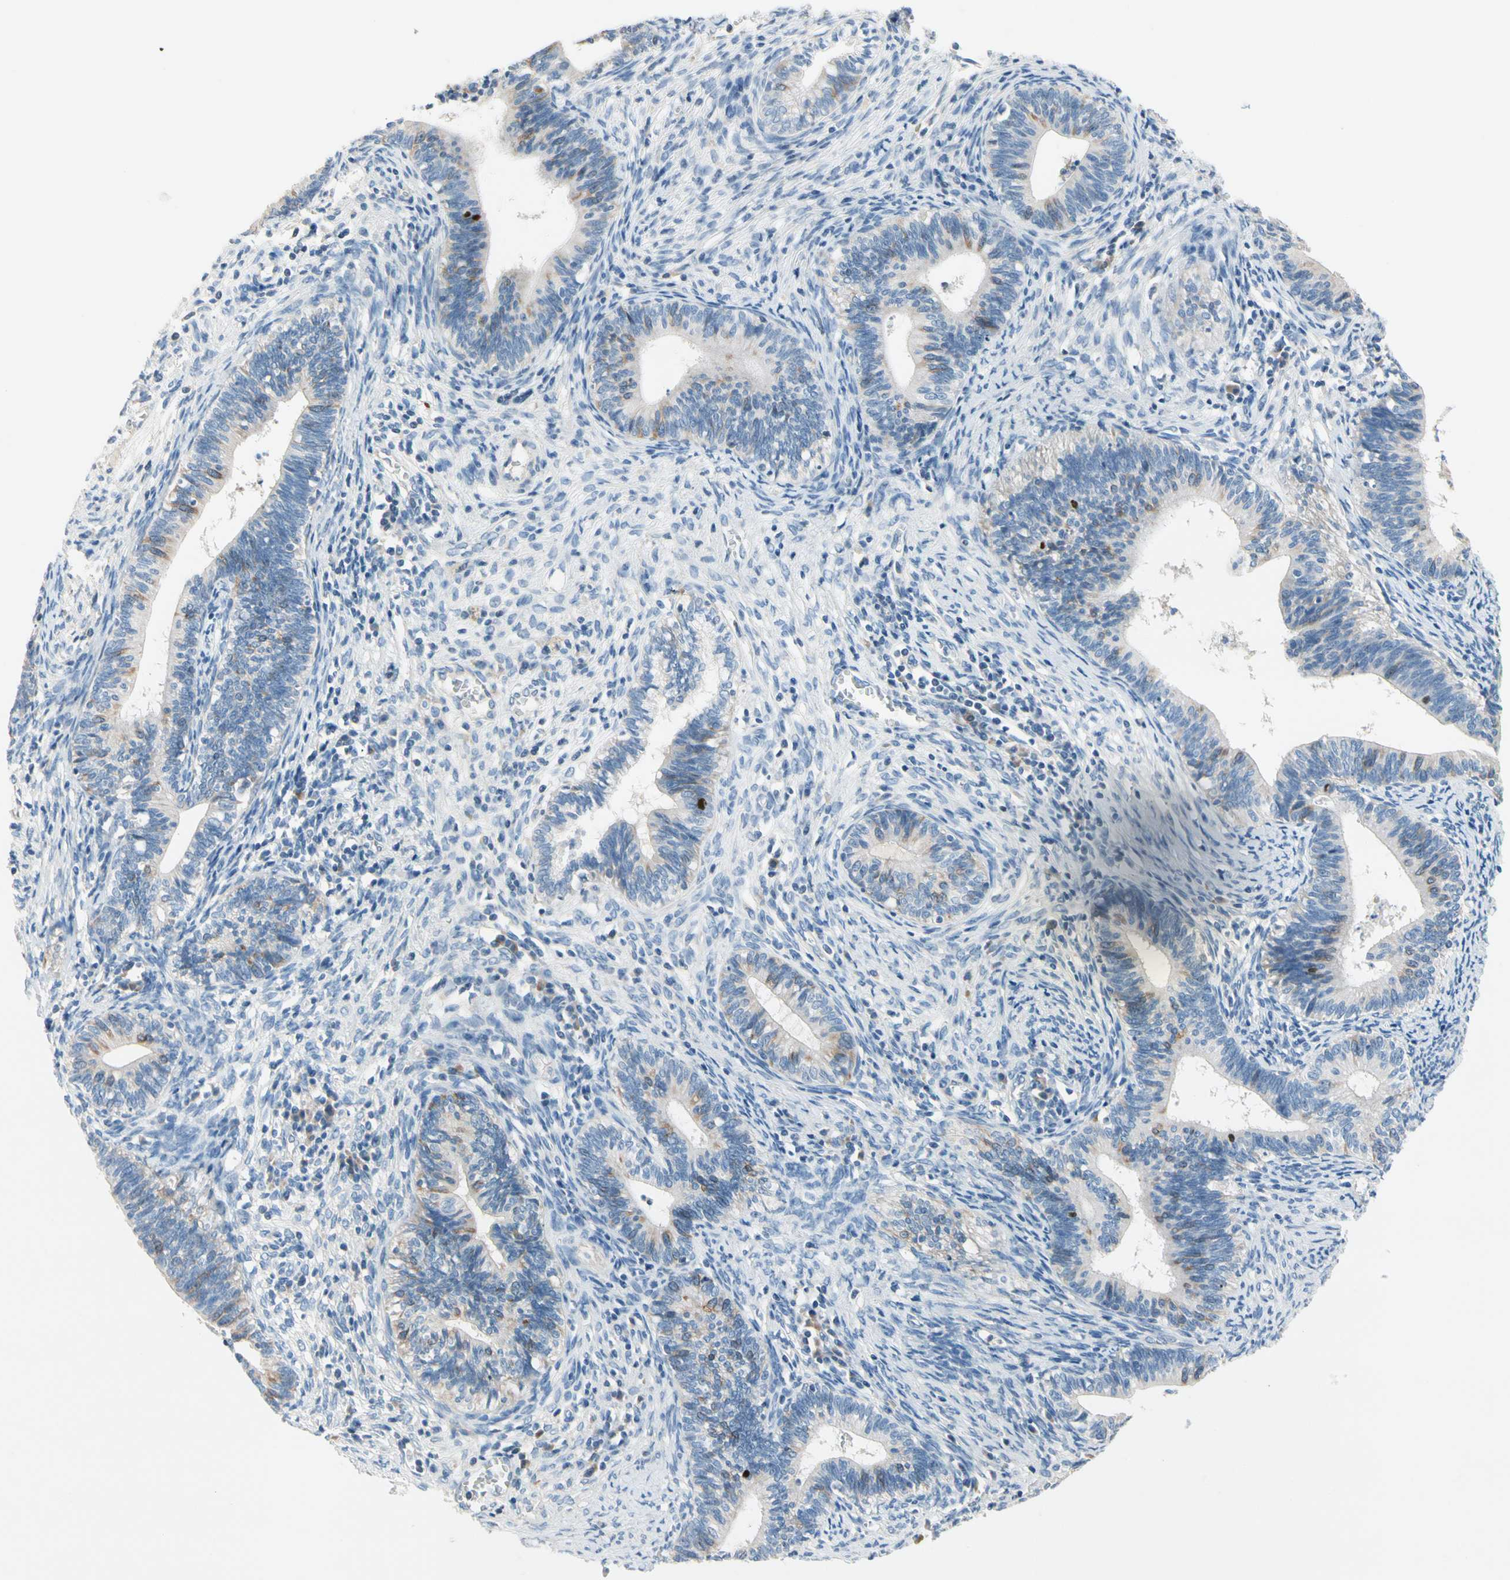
{"staining": {"intensity": "moderate", "quantity": "<25%", "location": "cytoplasmic/membranous"}, "tissue": "cervical cancer", "cell_type": "Tumor cells", "image_type": "cancer", "snomed": [{"axis": "morphology", "description": "Adenocarcinoma, NOS"}, {"axis": "topography", "description": "Cervix"}], "caption": "Cervical adenocarcinoma tissue demonstrates moderate cytoplasmic/membranous positivity in approximately <25% of tumor cells", "gene": "CKAP2", "patient": {"sex": "female", "age": 44}}